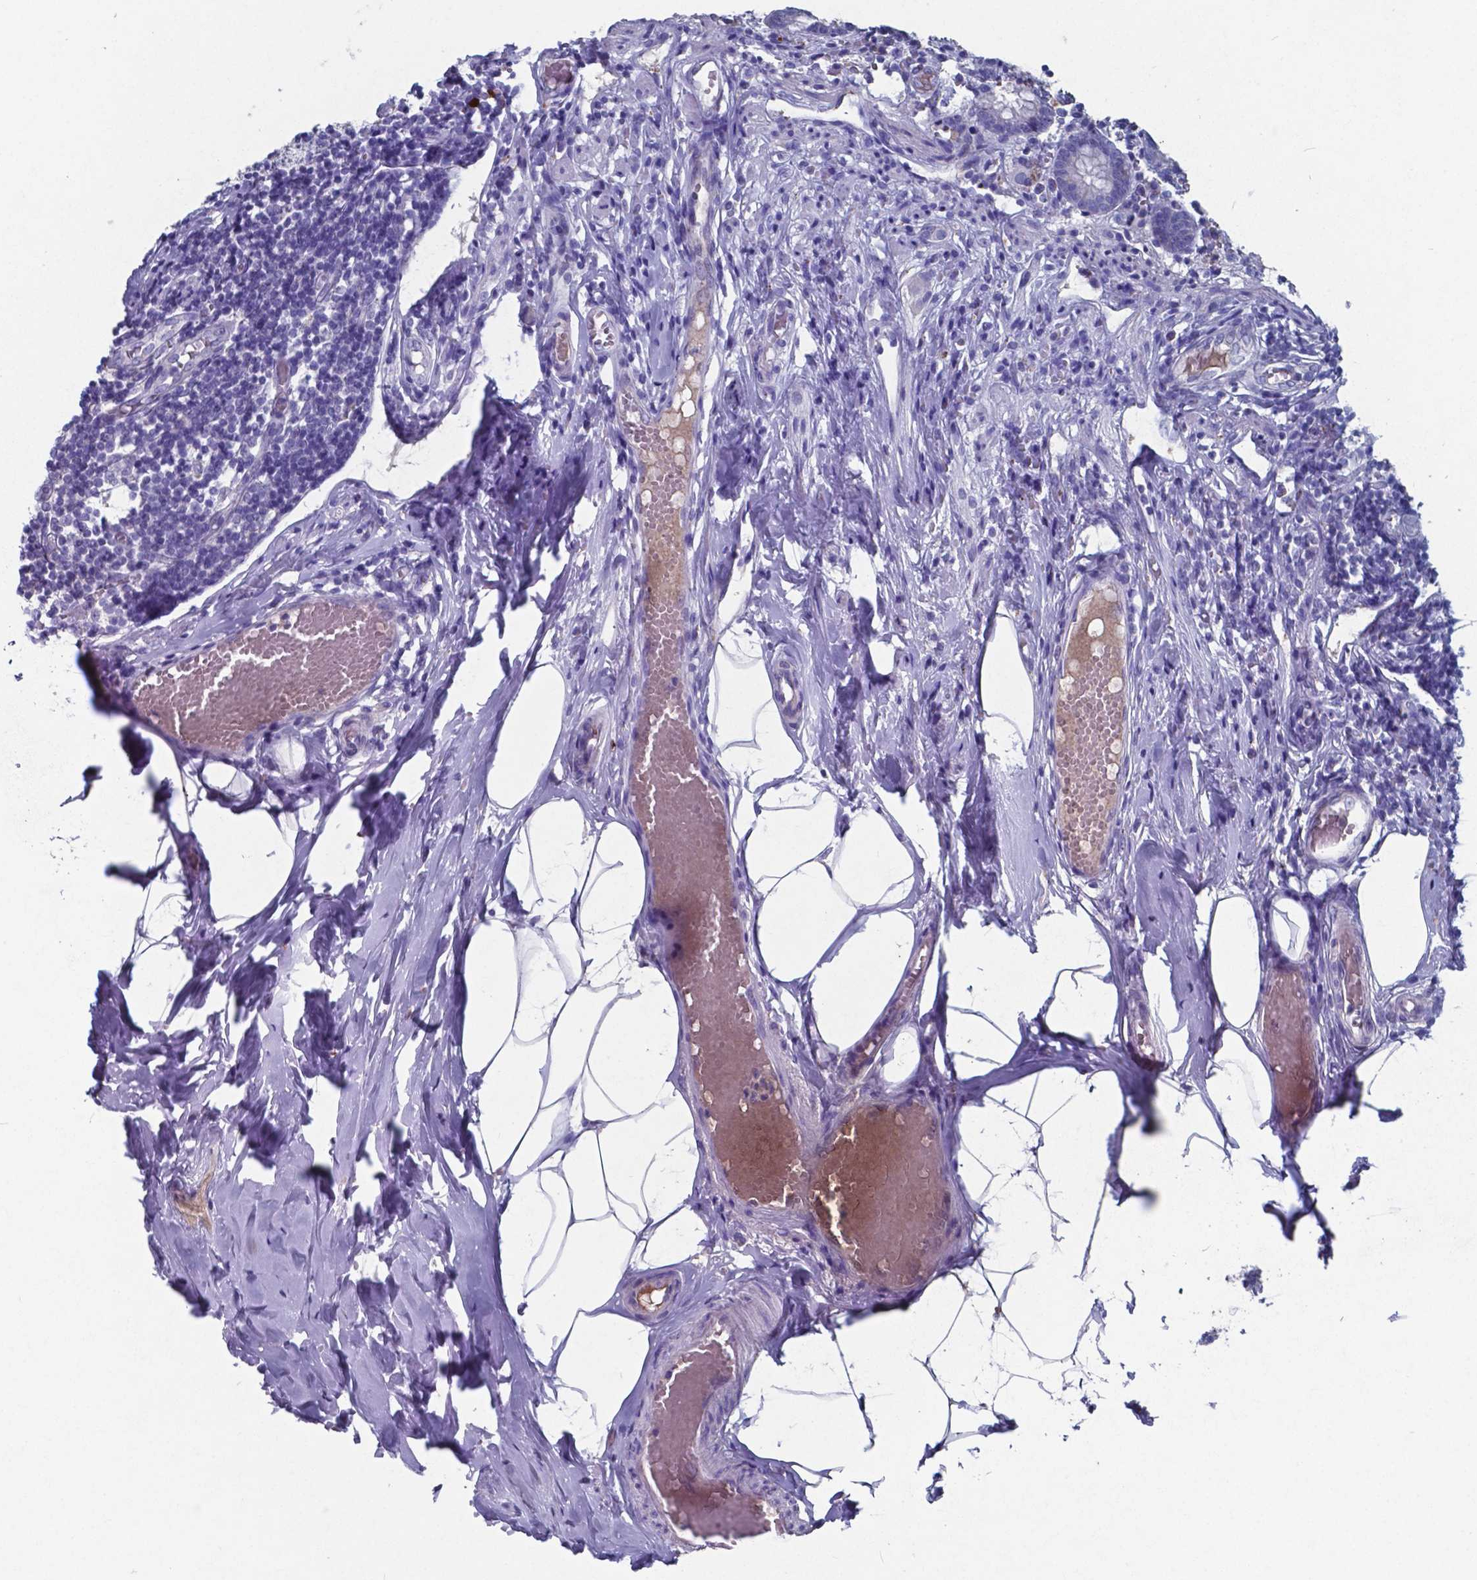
{"staining": {"intensity": "negative", "quantity": "none", "location": "none"}, "tissue": "appendix", "cell_type": "Glandular cells", "image_type": "normal", "snomed": [{"axis": "morphology", "description": "Normal tissue, NOS"}, {"axis": "topography", "description": "Appendix"}], "caption": "This is an IHC micrograph of benign human appendix. There is no staining in glandular cells.", "gene": "TTR", "patient": {"sex": "female", "age": 32}}